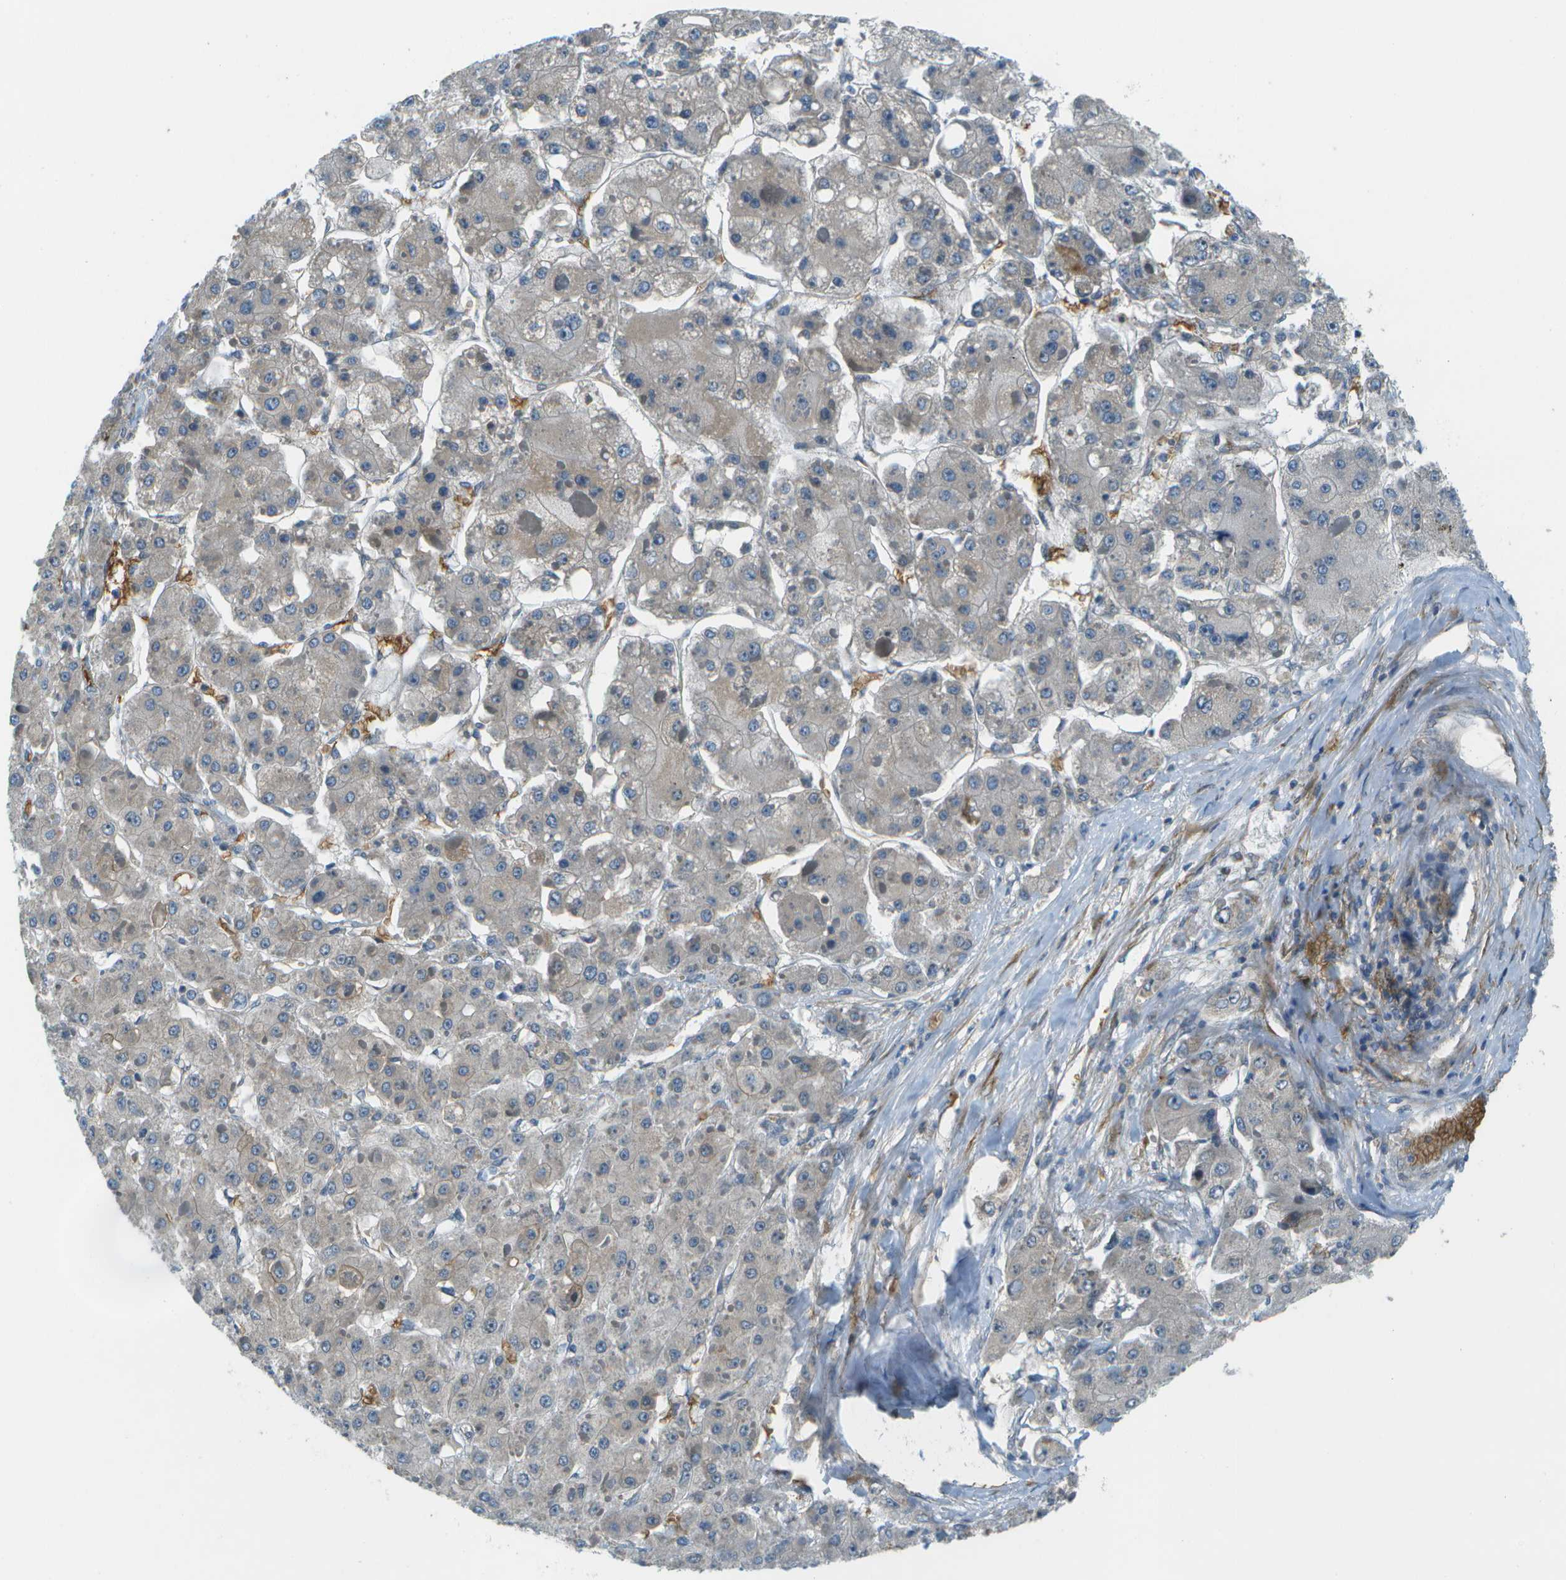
{"staining": {"intensity": "weak", "quantity": "25%-75%", "location": "cytoplasmic/membranous"}, "tissue": "liver cancer", "cell_type": "Tumor cells", "image_type": "cancer", "snomed": [{"axis": "morphology", "description": "Carcinoma, Hepatocellular, NOS"}, {"axis": "topography", "description": "Liver"}], "caption": "Immunohistochemical staining of human liver cancer (hepatocellular carcinoma) reveals weak cytoplasmic/membranous protein expression in approximately 25%-75% of tumor cells.", "gene": "CTIF", "patient": {"sex": "female", "age": 73}}